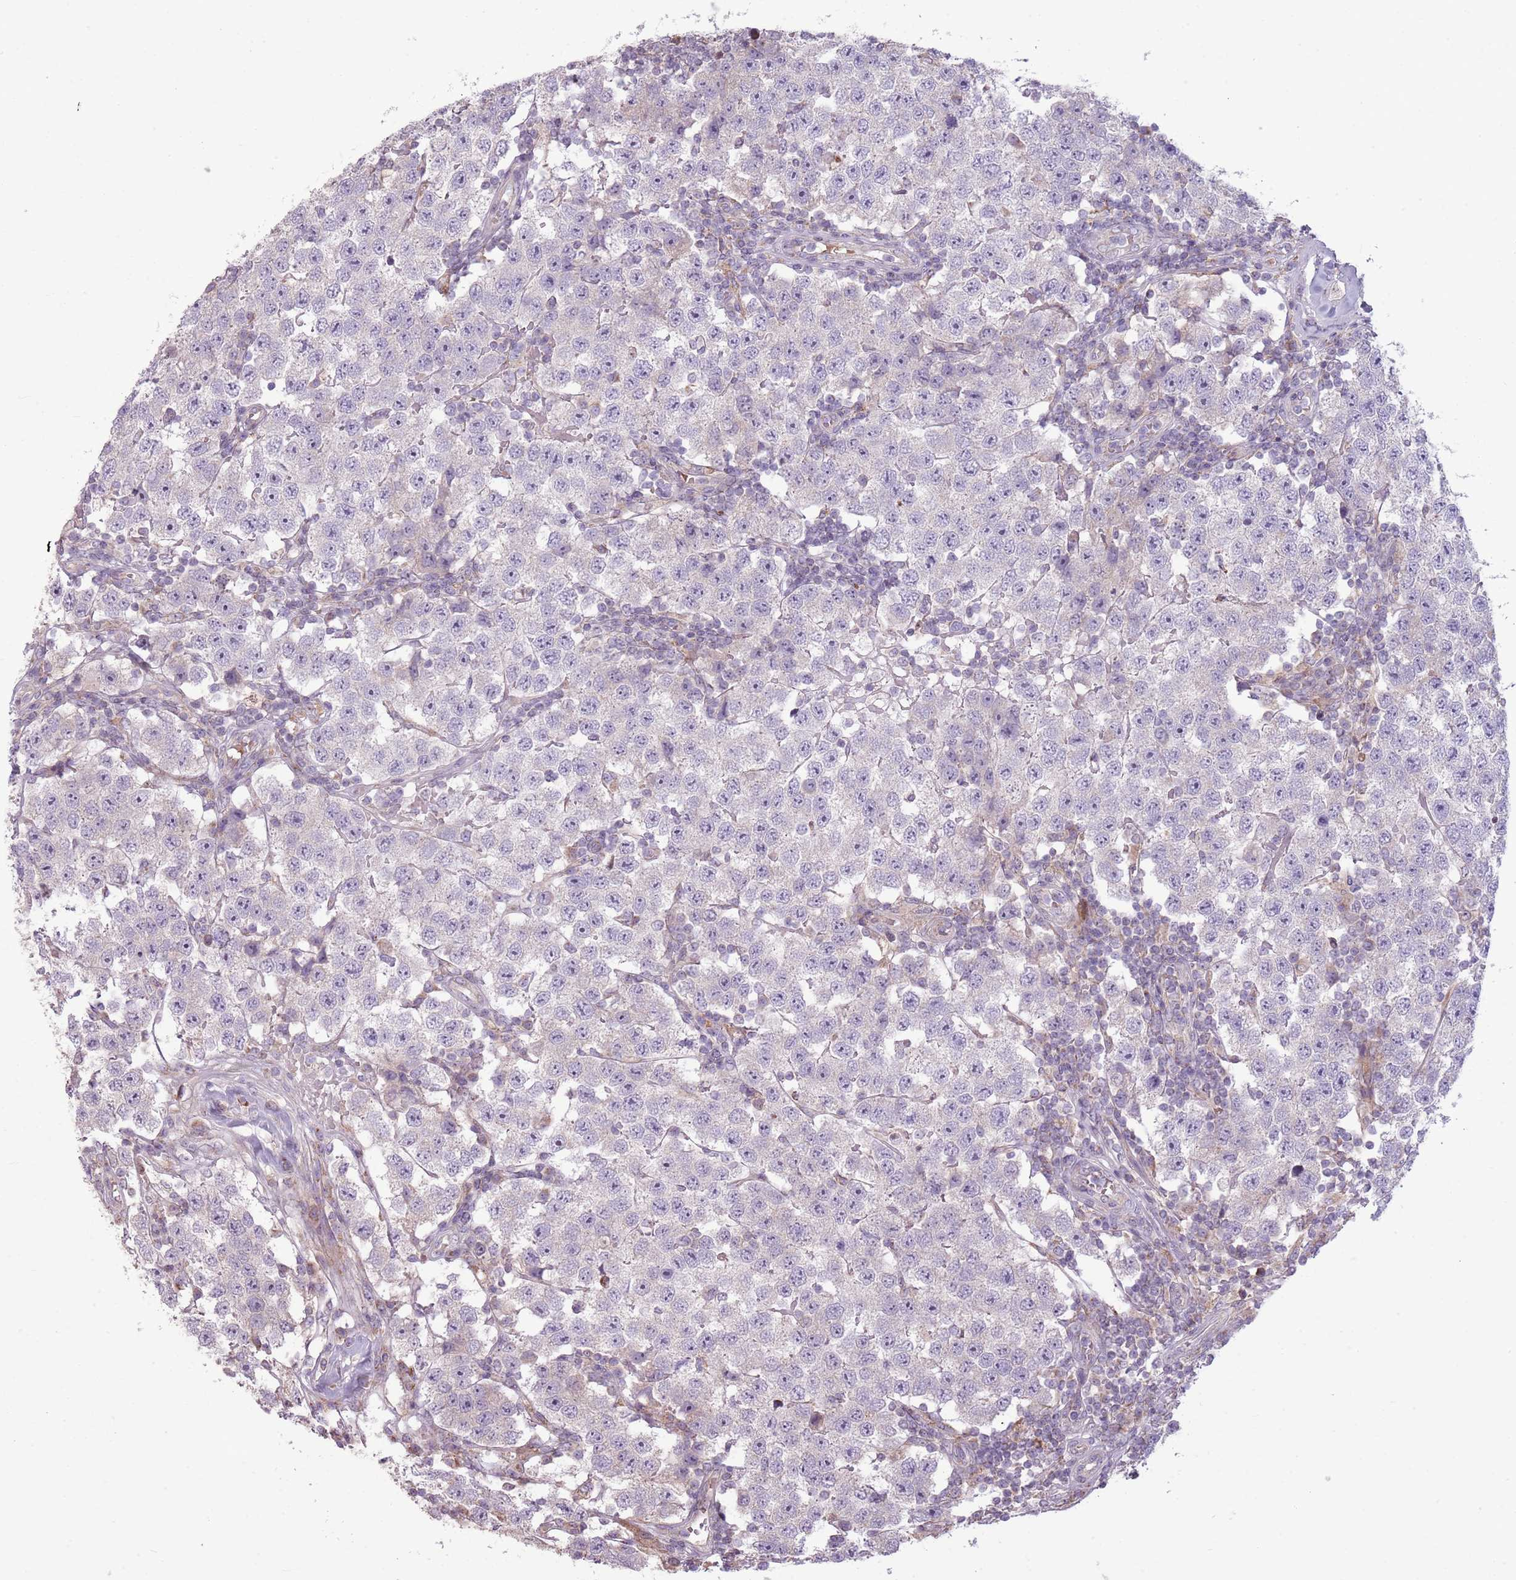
{"staining": {"intensity": "negative", "quantity": "none", "location": "none"}, "tissue": "testis cancer", "cell_type": "Tumor cells", "image_type": "cancer", "snomed": [{"axis": "morphology", "description": "Seminoma, NOS"}, {"axis": "topography", "description": "Testis"}], "caption": "The image displays no staining of tumor cells in testis seminoma. Nuclei are stained in blue.", "gene": "ZNF530", "patient": {"sex": "male", "age": 34}}